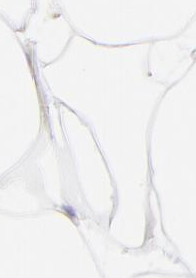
{"staining": {"intensity": "negative", "quantity": "none", "location": "none"}, "tissue": "adipose tissue", "cell_type": "Adipocytes", "image_type": "normal", "snomed": [{"axis": "morphology", "description": "Normal tissue, NOS"}, {"axis": "morphology", "description": "Duct carcinoma"}, {"axis": "topography", "description": "Breast"}, {"axis": "topography", "description": "Adipose tissue"}], "caption": "Protein analysis of benign adipose tissue reveals no significant positivity in adipocytes.", "gene": "MID1", "patient": {"sex": "female", "age": 37}}